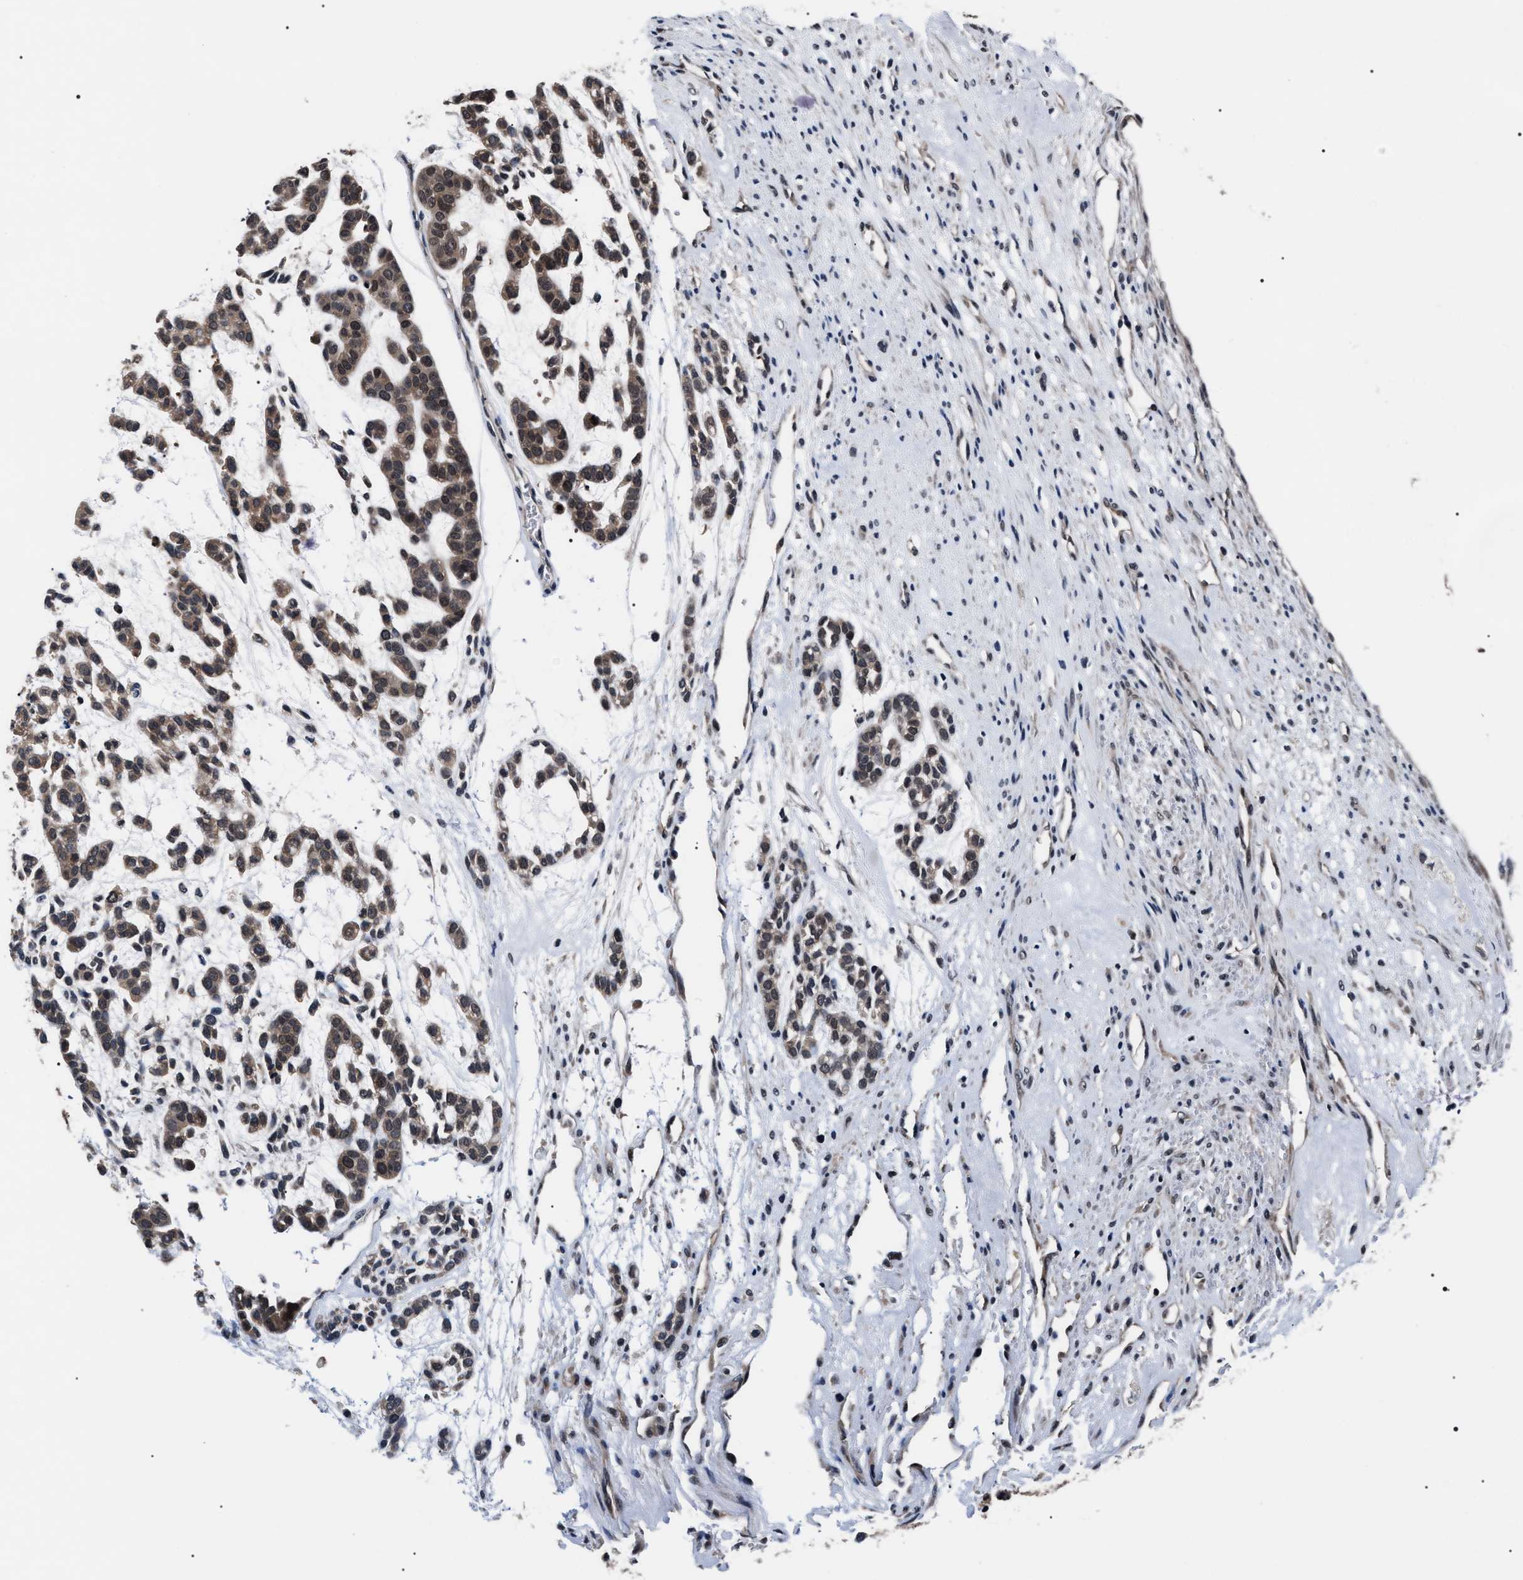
{"staining": {"intensity": "moderate", "quantity": ">75%", "location": "cytoplasmic/membranous,nuclear"}, "tissue": "head and neck cancer", "cell_type": "Tumor cells", "image_type": "cancer", "snomed": [{"axis": "morphology", "description": "Adenocarcinoma, NOS"}, {"axis": "morphology", "description": "Adenoma, NOS"}, {"axis": "topography", "description": "Head-Neck"}], "caption": "Brown immunohistochemical staining in head and neck cancer displays moderate cytoplasmic/membranous and nuclear positivity in about >75% of tumor cells.", "gene": "CSNK2A1", "patient": {"sex": "female", "age": 55}}